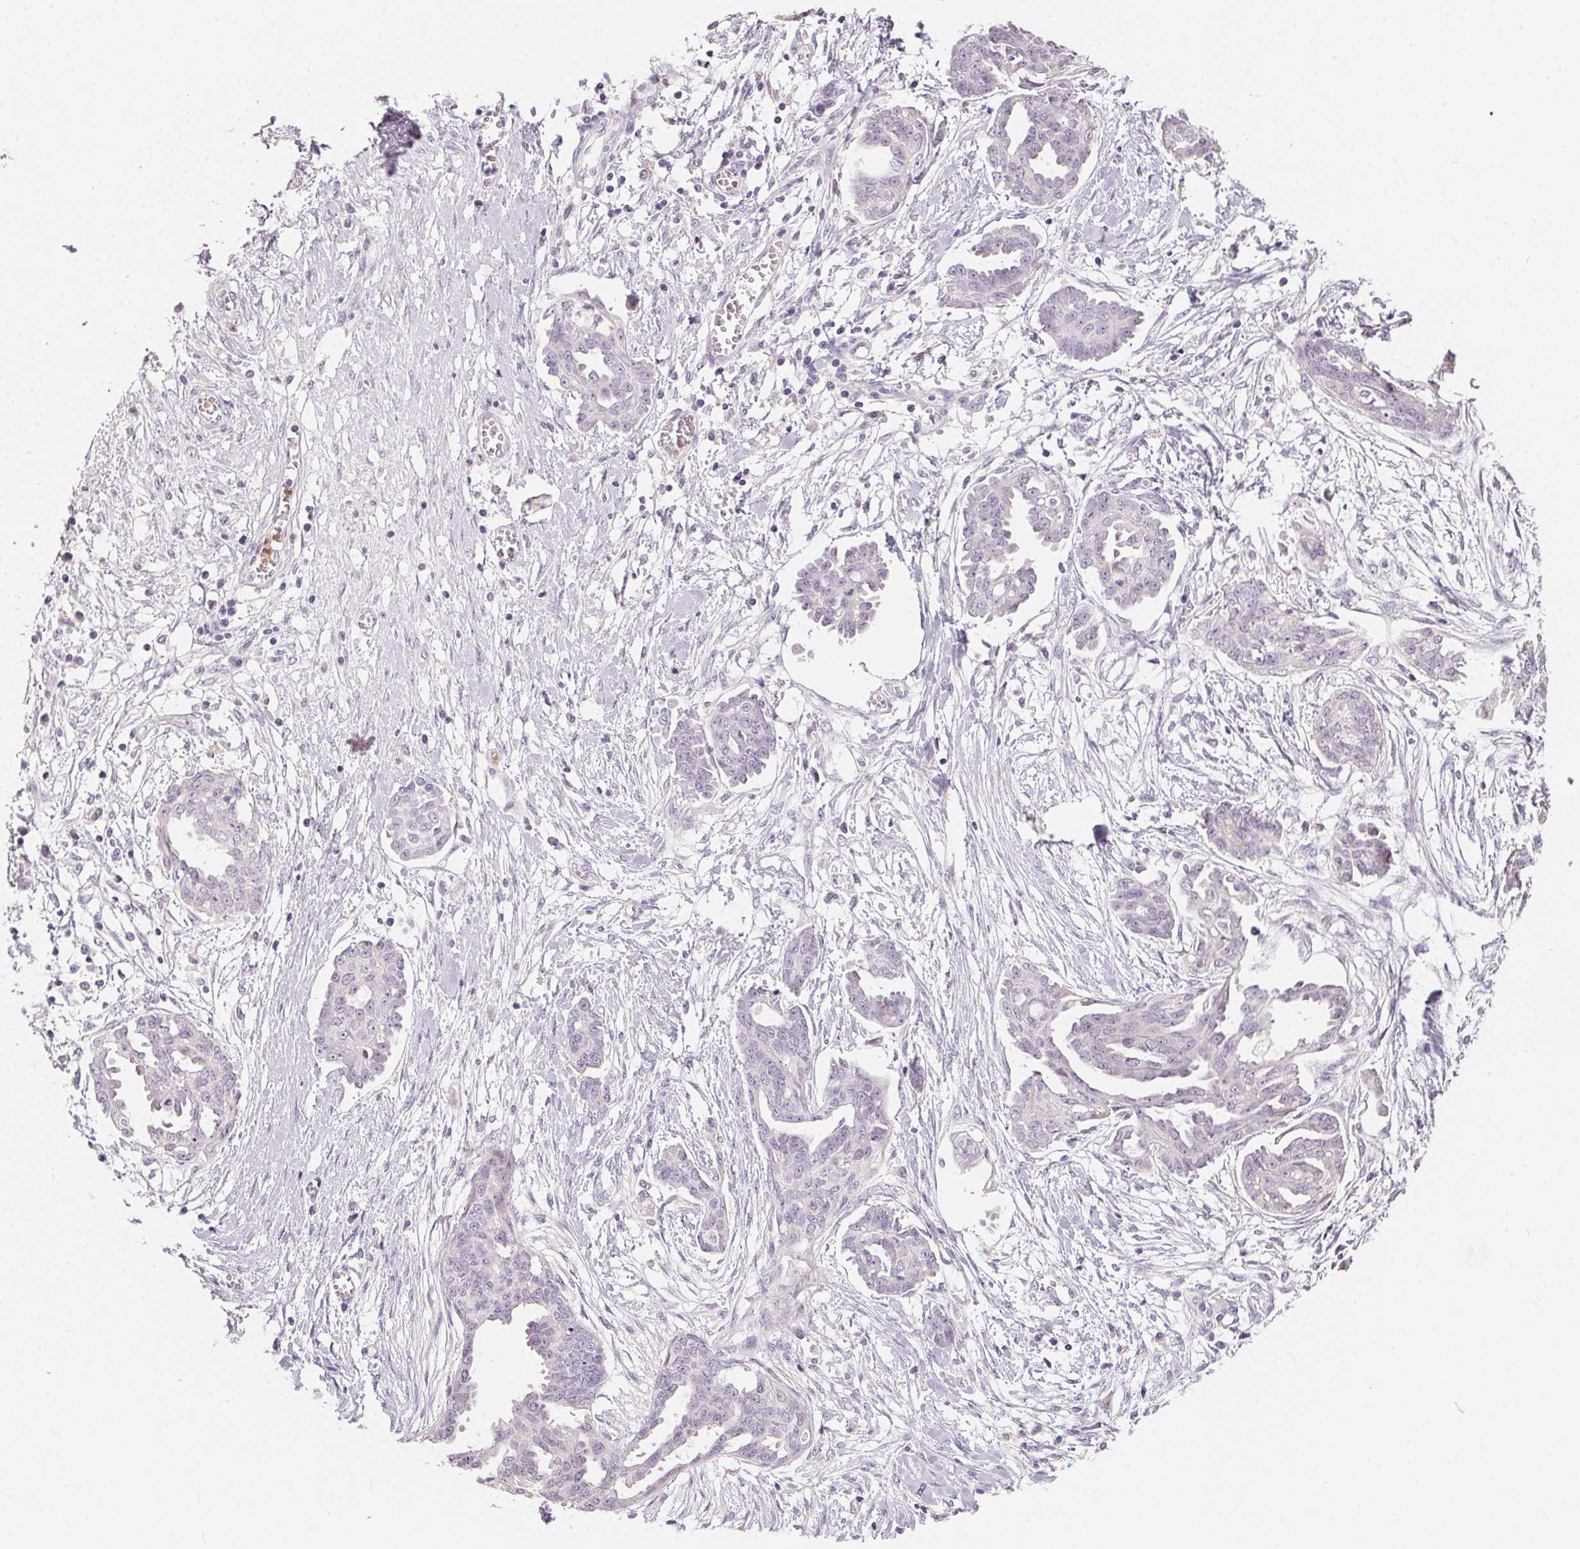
{"staining": {"intensity": "negative", "quantity": "none", "location": "none"}, "tissue": "ovarian cancer", "cell_type": "Tumor cells", "image_type": "cancer", "snomed": [{"axis": "morphology", "description": "Cystadenocarcinoma, serous, NOS"}, {"axis": "topography", "description": "Ovary"}], "caption": "Tumor cells are negative for protein expression in human ovarian serous cystadenocarcinoma. (IHC, brightfield microscopy, high magnification).", "gene": "SERPINB1", "patient": {"sex": "female", "age": 71}}